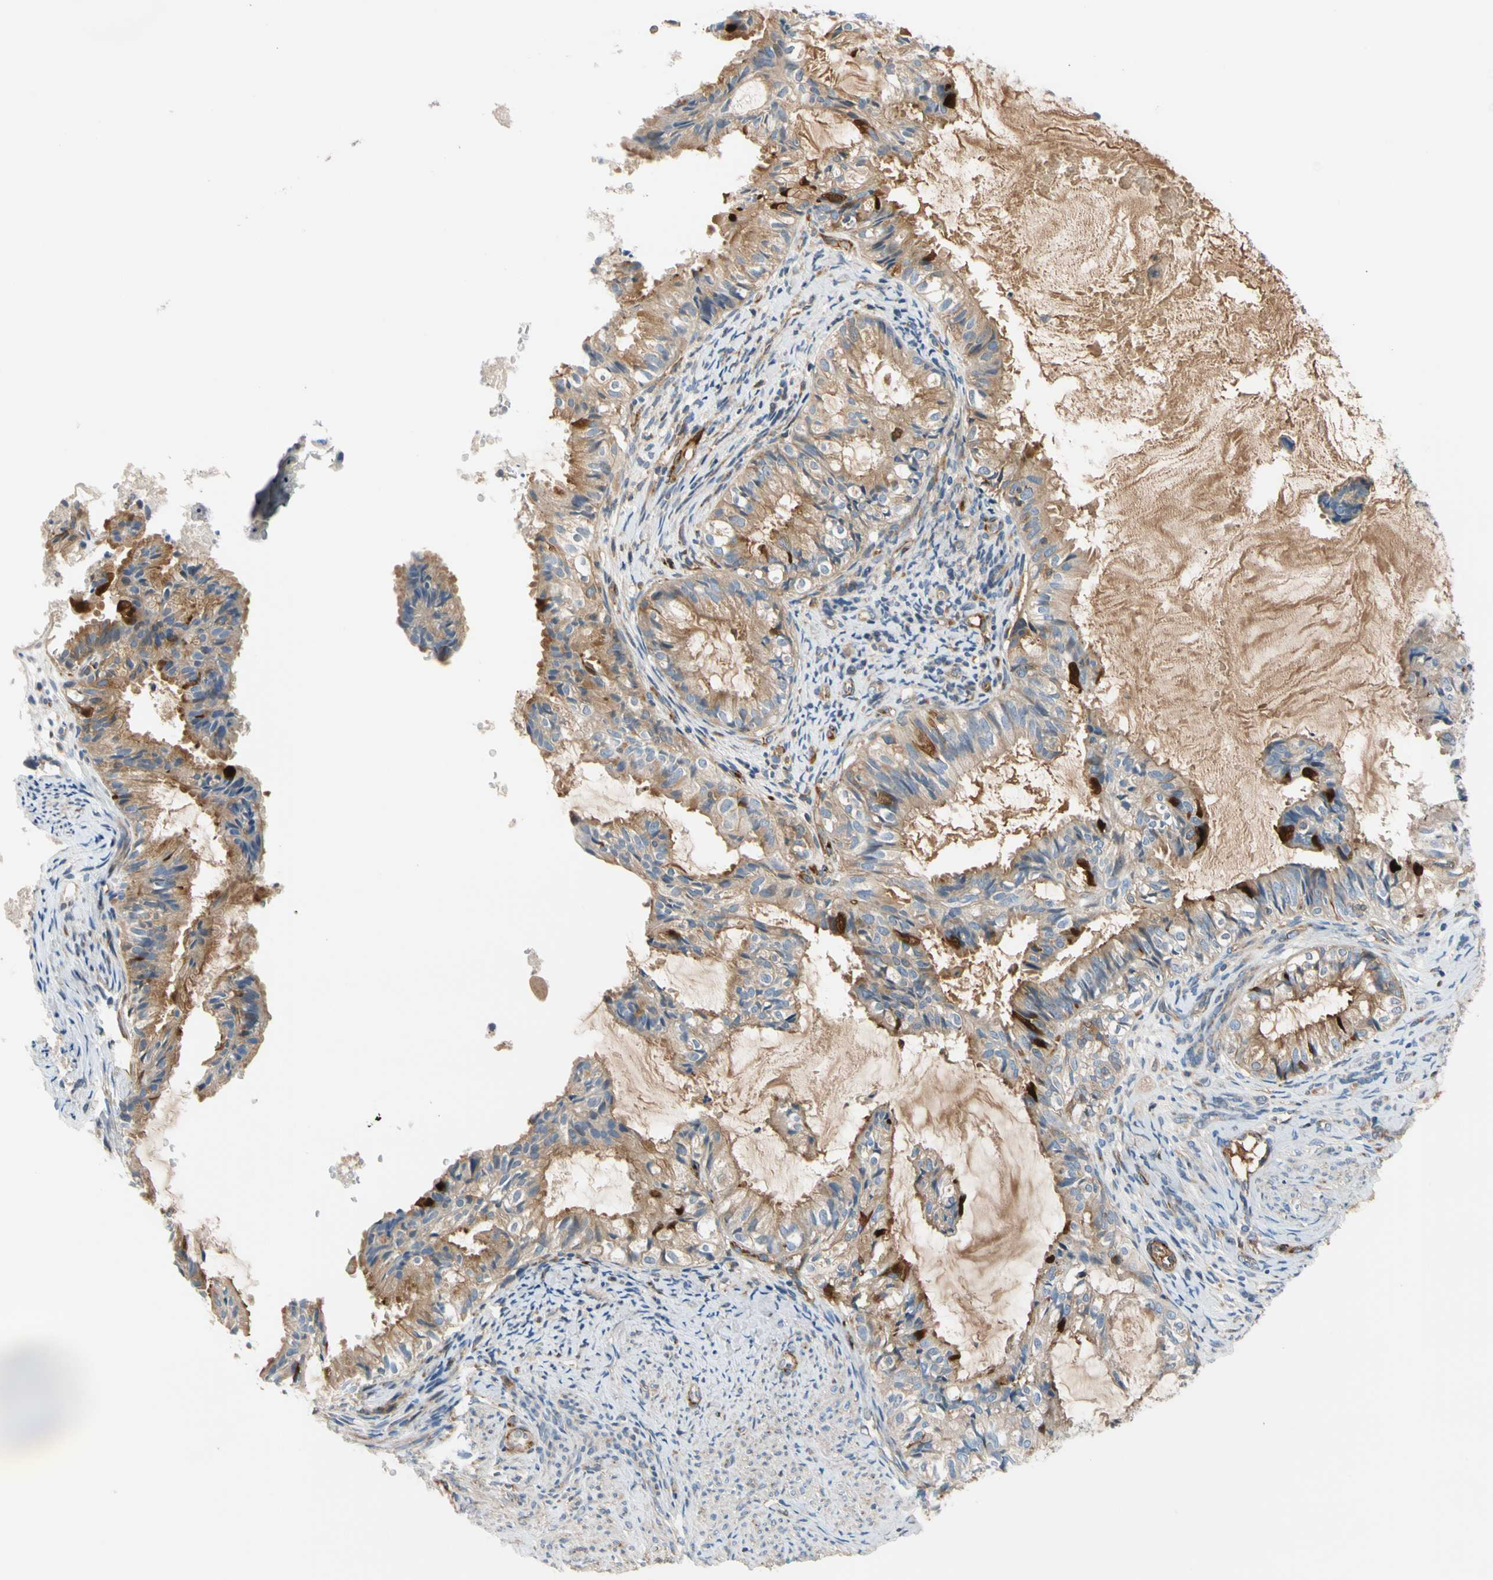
{"staining": {"intensity": "moderate", "quantity": "25%-75%", "location": "cytoplasmic/membranous"}, "tissue": "cervical cancer", "cell_type": "Tumor cells", "image_type": "cancer", "snomed": [{"axis": "morphology", "description": "Normal tissue, NOS"}, {"axis": "morphology", "description": "Adenocarcinoma, NOS"}, {"axis": "topography", "description": "Cervix"}, {"axis": "topography", "description": "Endometrium"}], "caption": "IHC of human adenocarcinoma (cervical) demonstrates medium levels of moderate cytoplasmic/membranous staining in about 25%-75% of tumor cells. (IHC, brightfield microscopy, high magnification).", "gene": "ENTREP3", "patient": {"sex": "female", "age": 86}}